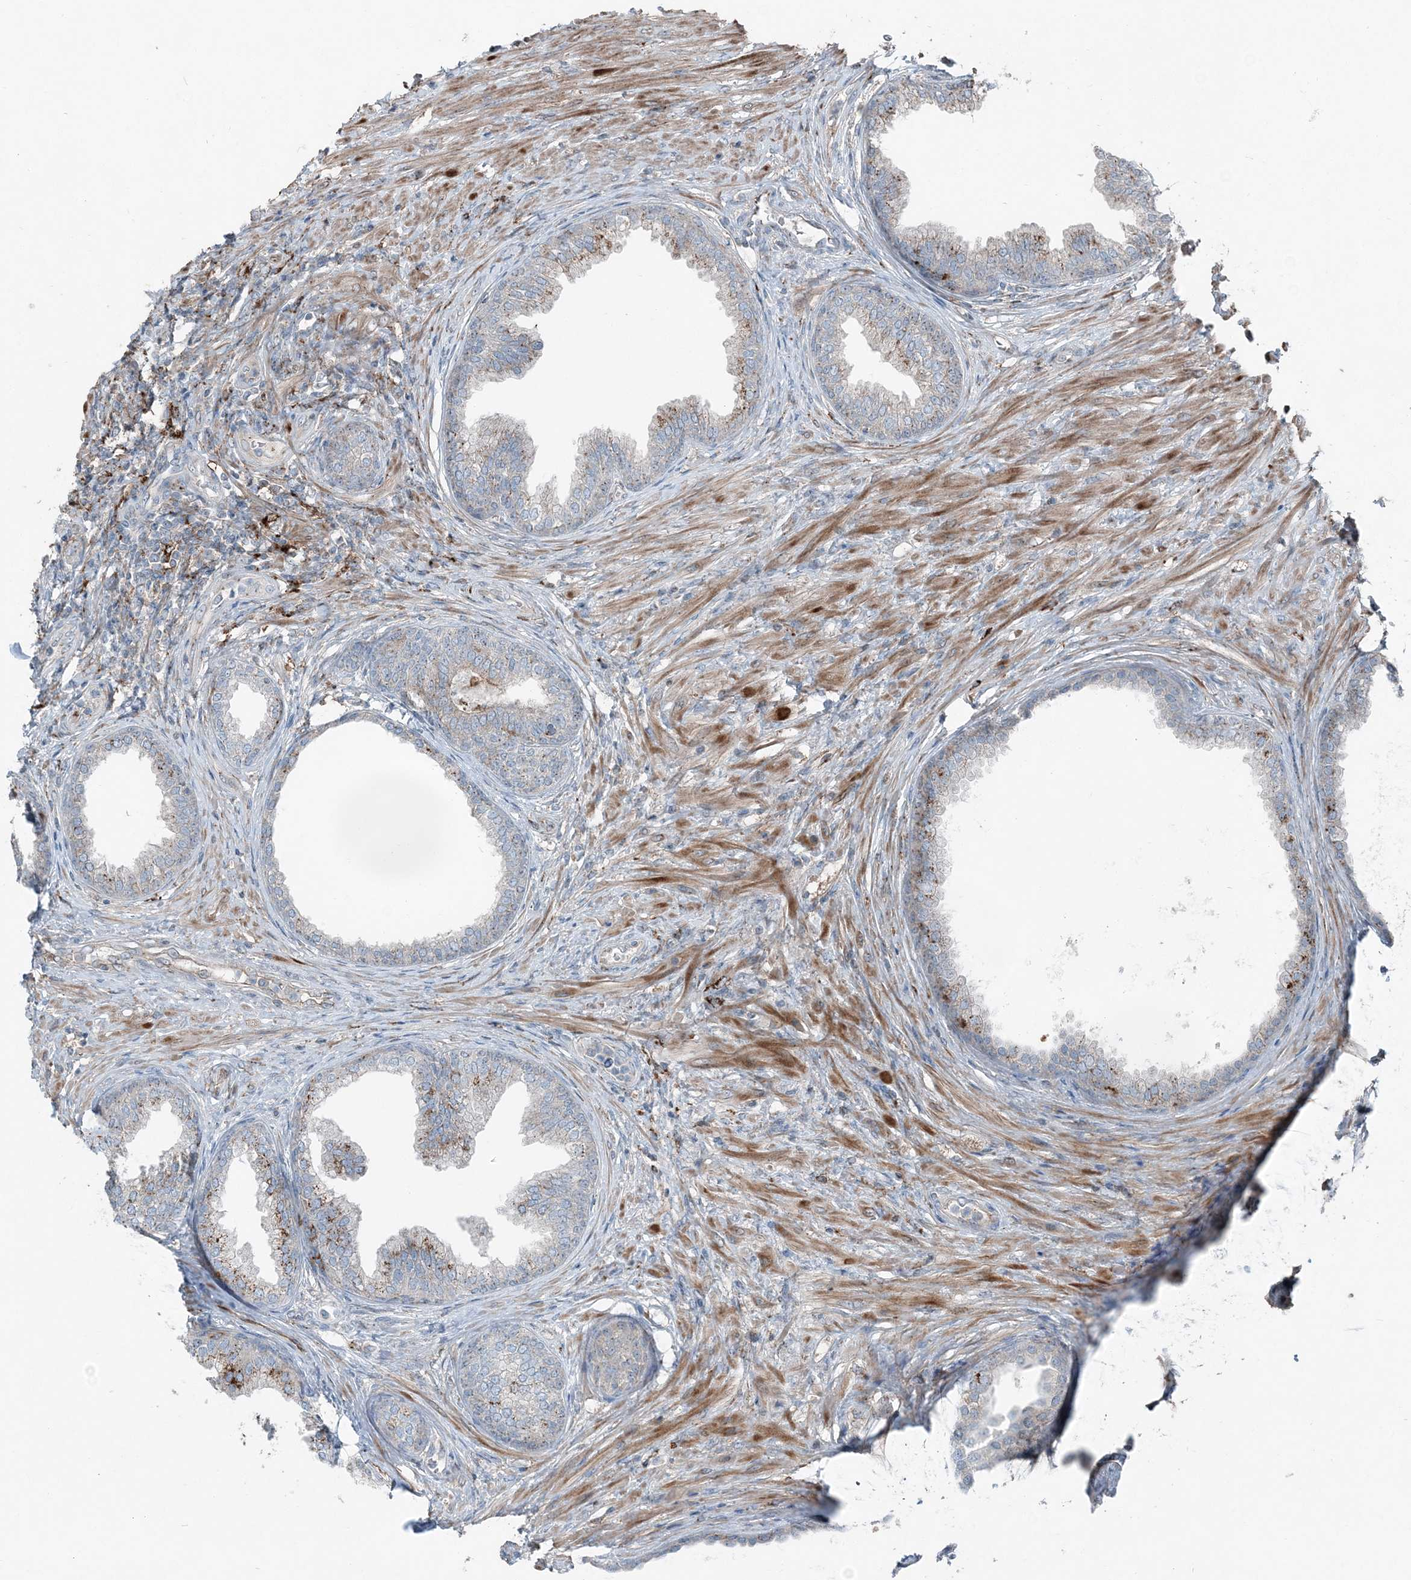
{"staining": {"intensity": "moderate", "quantity": "<25%", "location": "cytoplasmic/membranous"}, "tissue": "prostate", "cell_type": "Glandular cells", "image_type": "normal", "snomed": [{"axis": "morphology", "description": "Normal tissue, NOS"}, {"axis": "topography", "description": "Prostate"}], "caption": "IHC of normal prostate shows low levels of moderate cytoplasmic/membranous positivity in approximately <25% of glandular cells. The protein of interest is stained brown, and the nuclei are stained in blue (DAB (3,3'-diaminobenzidine) IHC with brightfield microscopy, high magnification).", "gene": "KY", "patient": {"sex": "male", "age": 76}}